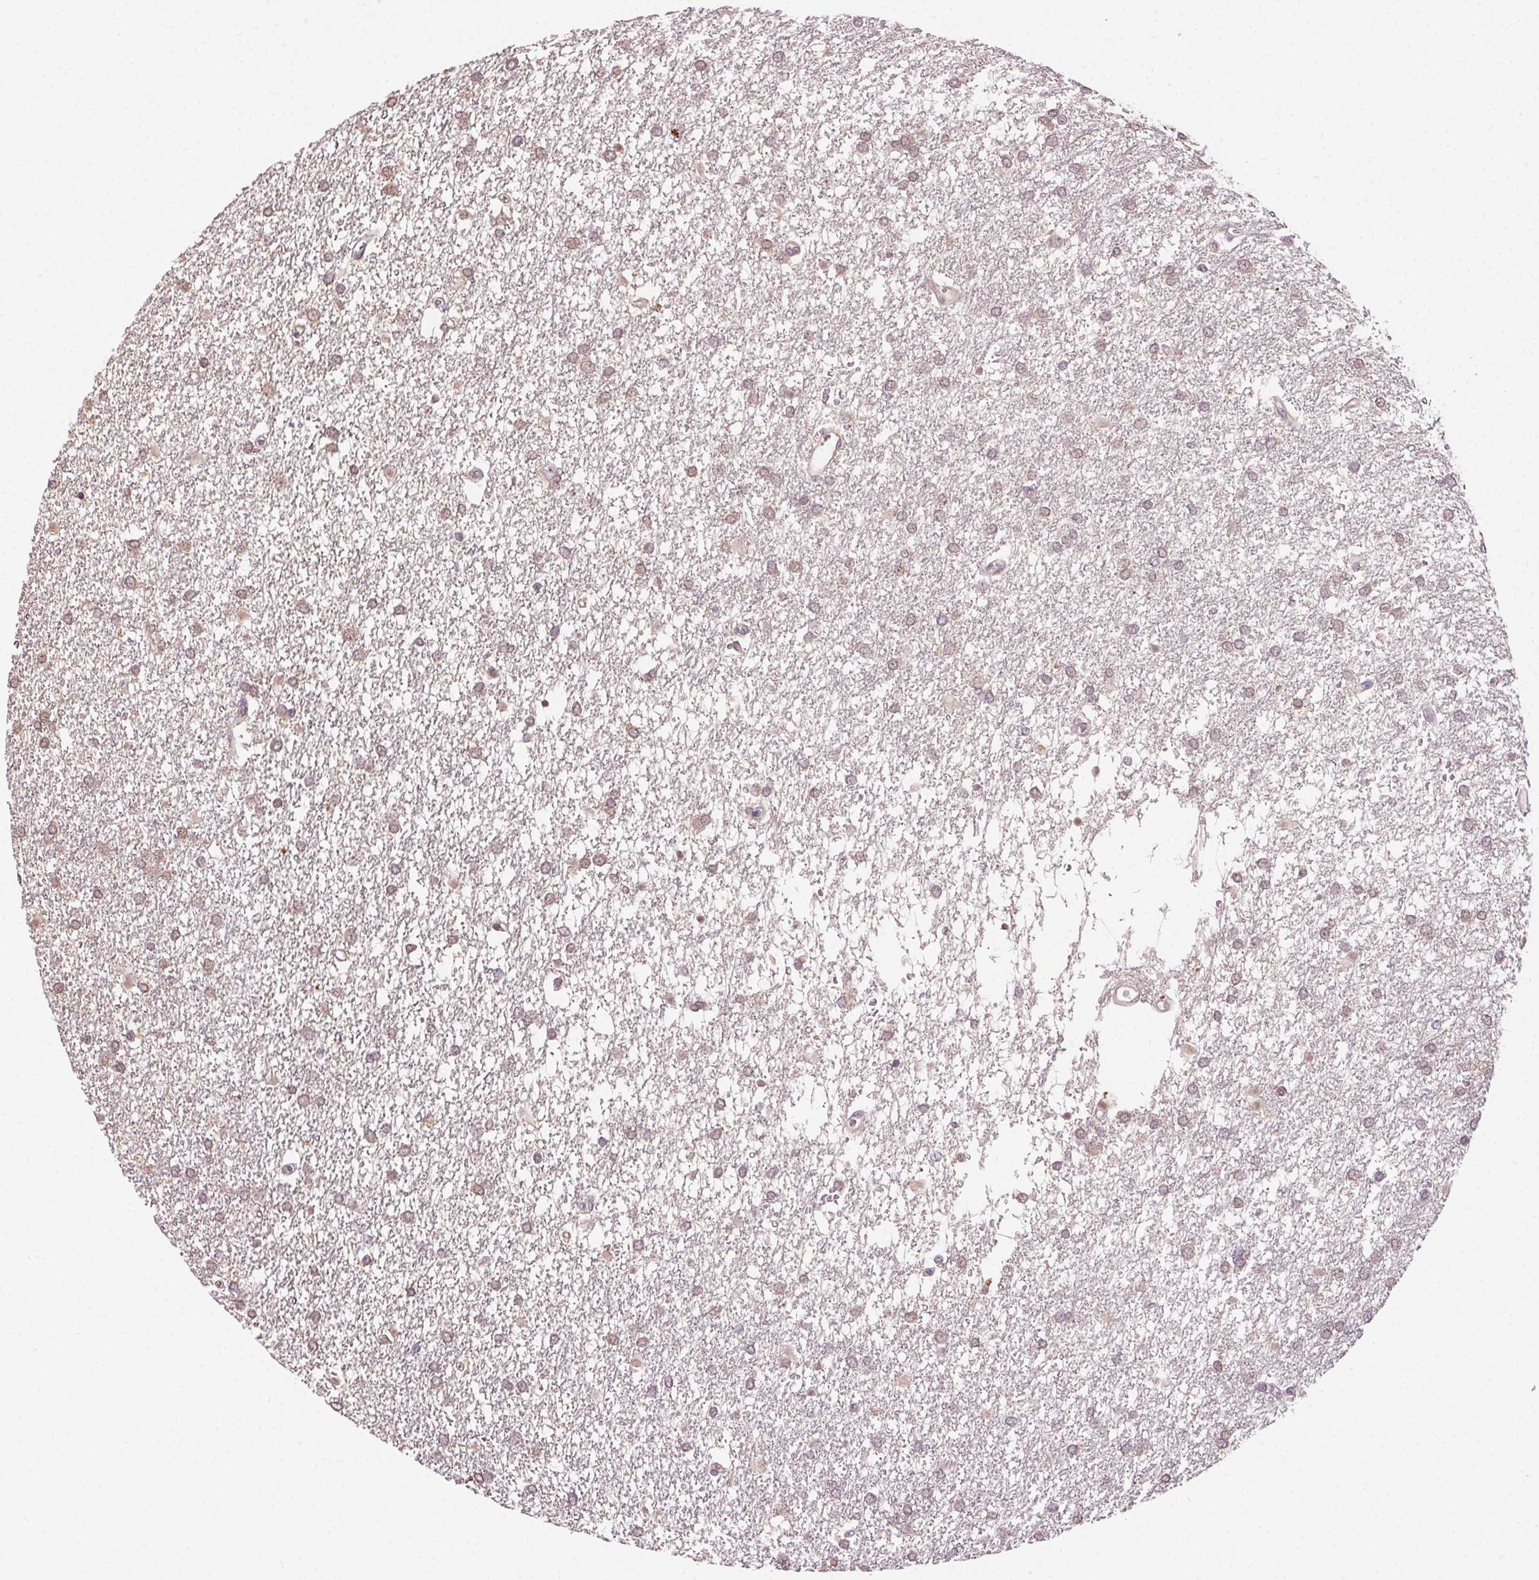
{"staining": {"intensity": "weak", "quantity": "<25%", "location": "cytoplasmic/membranous"}, "tissue": "glioma", "cell_type": "Tumor cells", "image_type": "cancer", "snomed": [{"axis": "morphology", "description": "Glioma, malignant, High grade"}, {"axis": "topography", "description": "Brain"}], "caption": "High power microscopy photomicrograph of an IHC micrograph of malignant high-grade glioma, revealing no significant positivity in tumor cells.", "gene": "ATP1B3", "patient": {"sex": "female", "age": 61}}